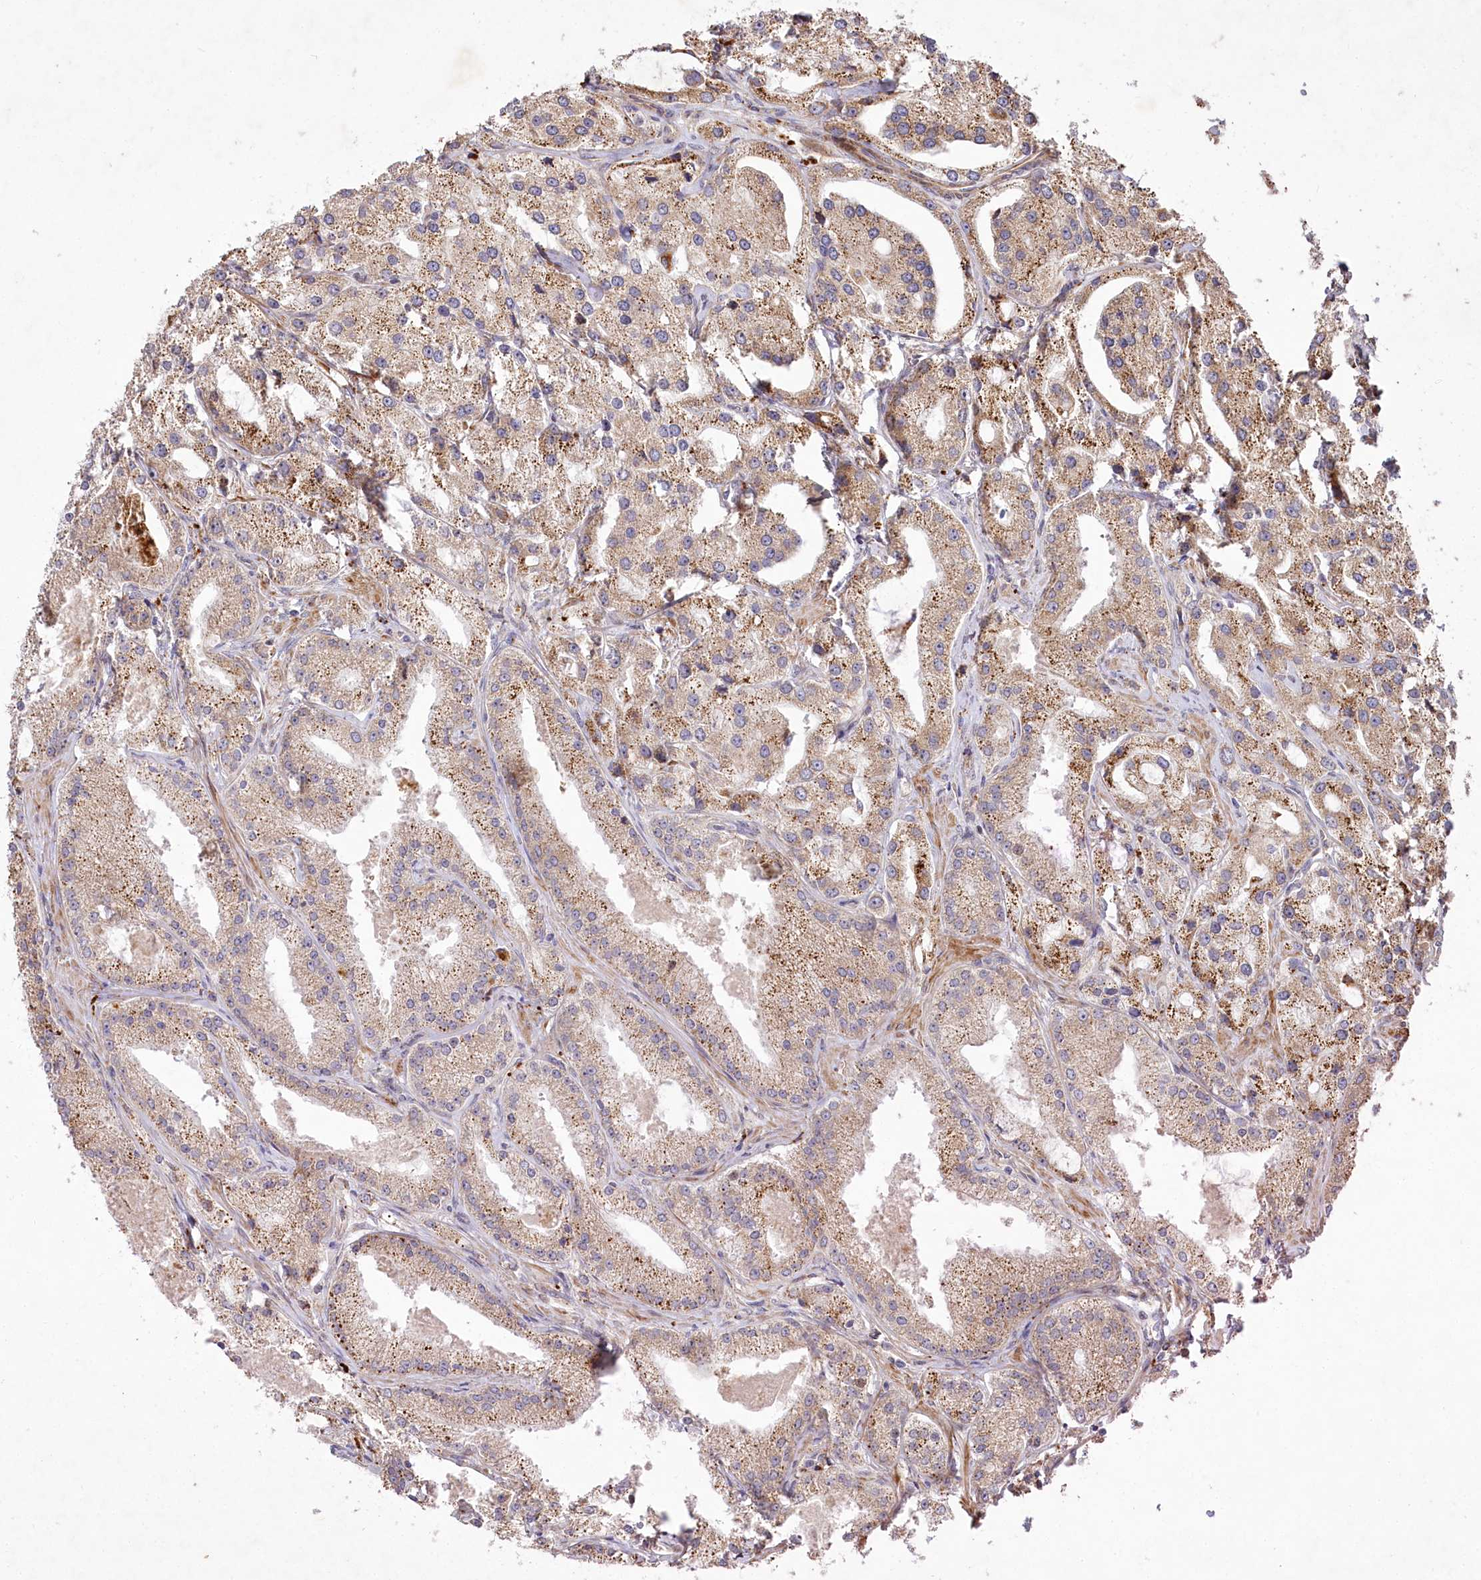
{"staining": {"intensity": "moderate", "quantity": ">75%", "location": "cytoplasmic/membranous"}, "tissue": "prostate cancer", "cell_type": "Tumor cells", "image_type": "cancer", "snomed": [{"axis": "morphology", "description": "Adenocarcinoma, Low grade"}, {"axis": "topography", "description": "Prostate"}], "caption": "Immunohistochemistry (IHC) histopathology image of human prostate adenocarcinoma (low-grade) stained for a protein (brown), which exhibits medium levels of moderate cytoplasmic/membranous staining in approximately >75% of tumor cells.", "gene": "PSTK", "patient": {"sex": "male", "age": 69}}